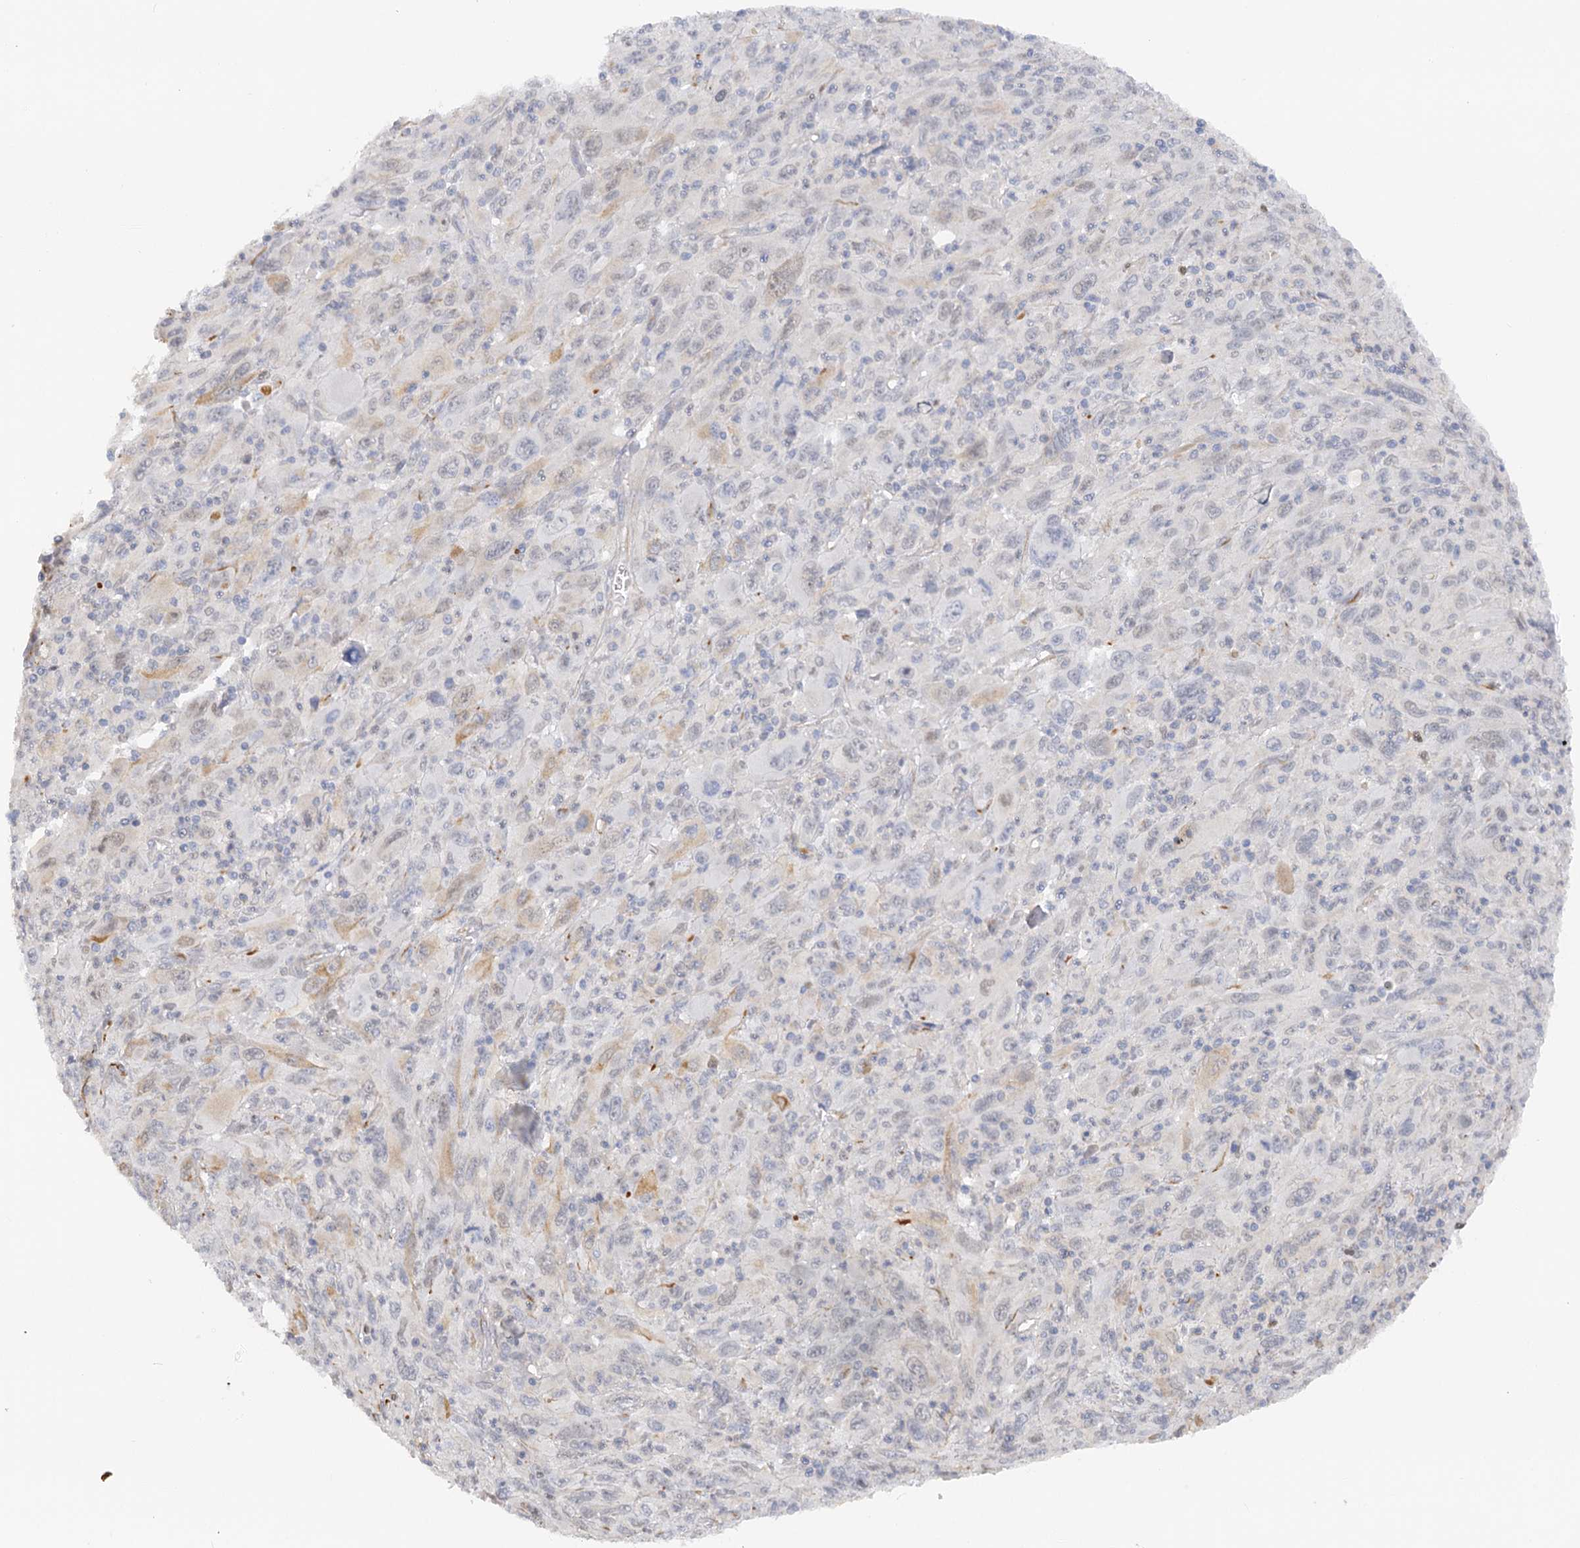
{"staining": {"intensity": "negative", "quantity": "none", "location": "none"}, "tissue": "melanoma", "cell_type": "Tumor cells", "image_type": "cancer", "snomed": [{"axis": "morphology", "description": "Malignant melanoma, Metastatic site"}, {"axis": "topography", "description": "Skin"}], "caption": "An image of human melanoma is negative for staining in tumor cells.", "gene": "NELL2", "patient": {"sex": "female", "age": 56}}